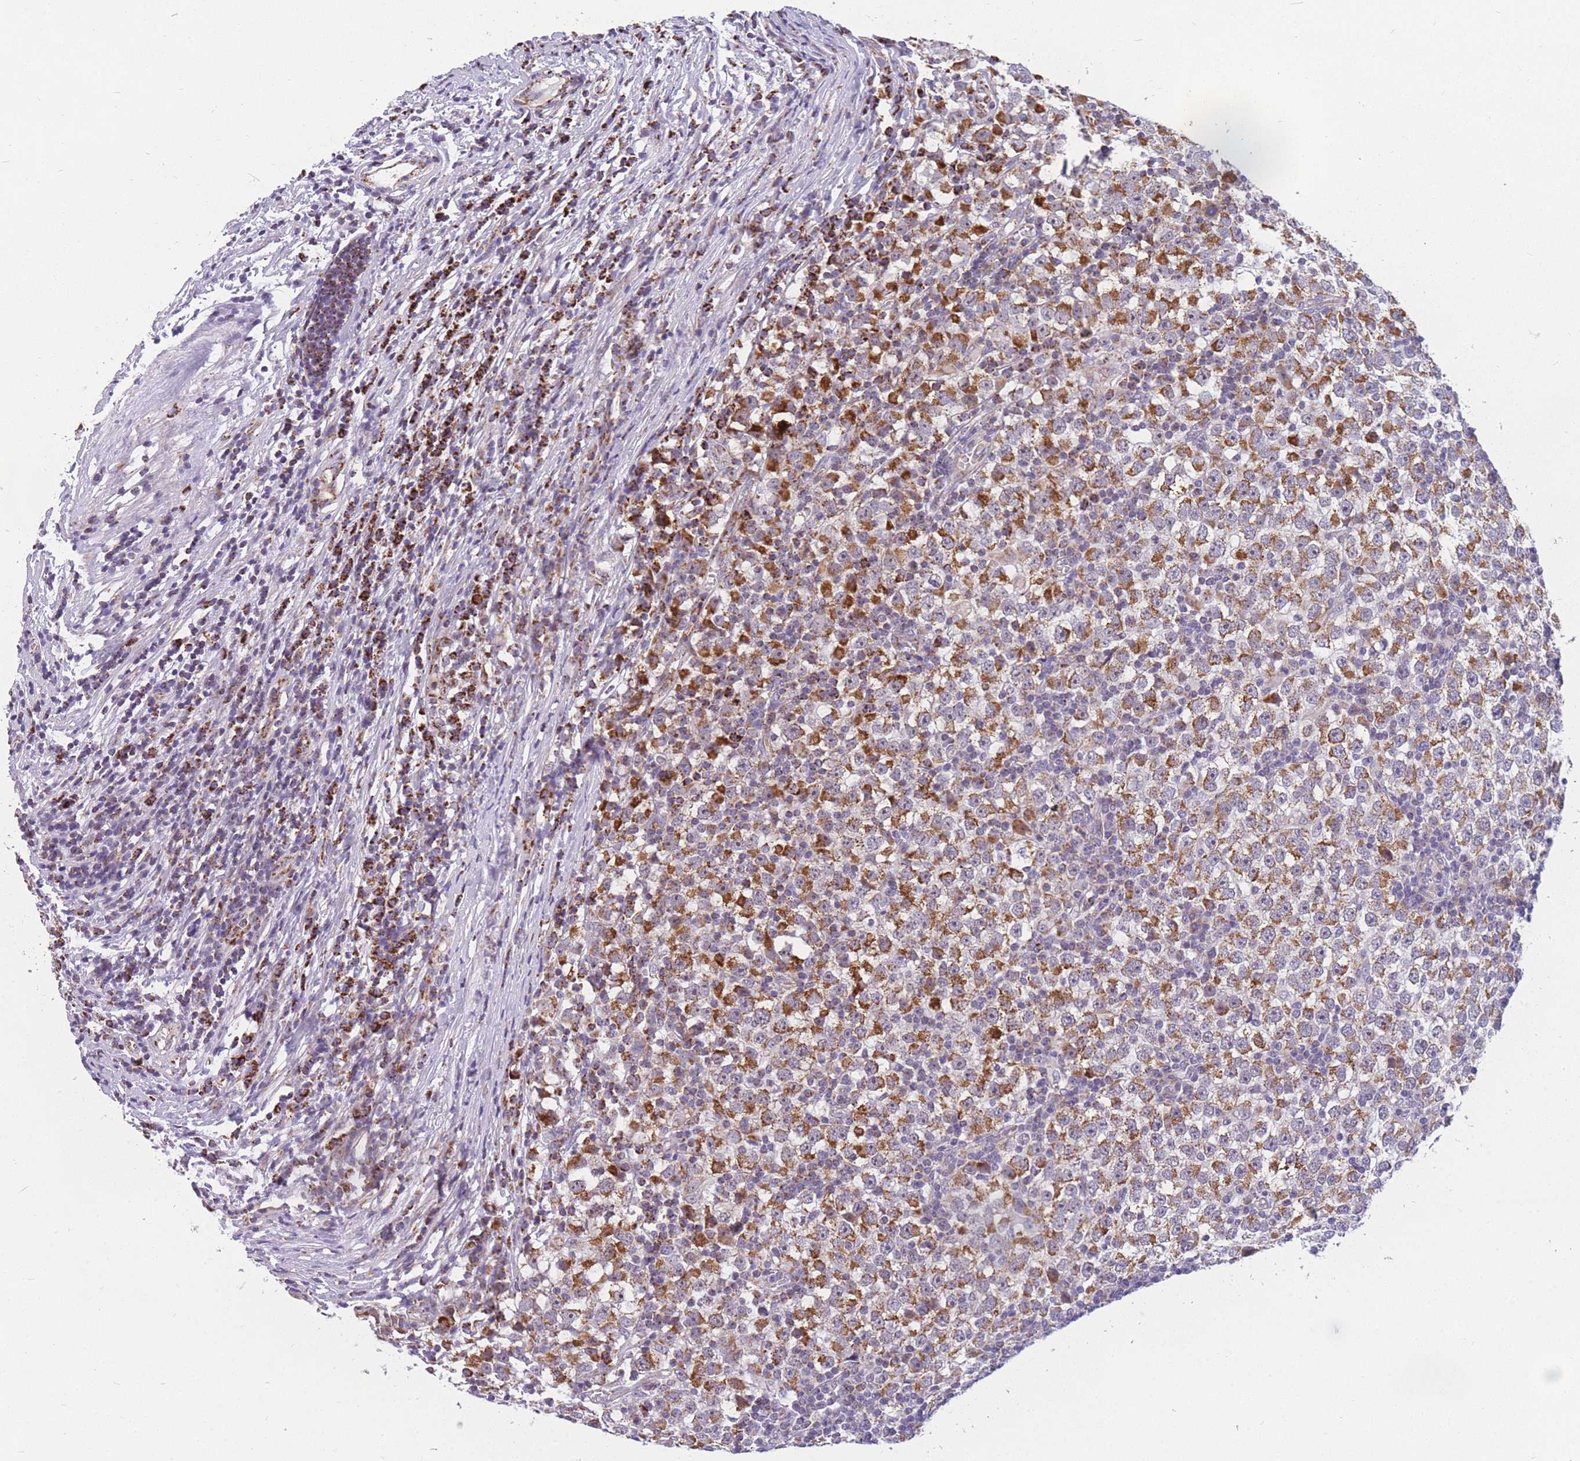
{"staining": {"intensity": "strong", "quantity": "<25%", "location": "cytoplasmic/membranous"}, "tissue": "testis cancer", "cell_type": "Tumor cells", "image_type": "cancer", "snomed": [{"axis": "morphology", "description": "Seminoma, NOS"}, {"axis": "topography", "description": "Testis"}], "caption": "A histopathology image of human testis seminoma stained for a protein reveals strong cytoplasmic/membranous brown staining in tumor cells. (brown staining indicates protein expression, while blue staining denotes nuclei).", "gene": "DDX49", "patient": {"sex": "male", "age": 65}}